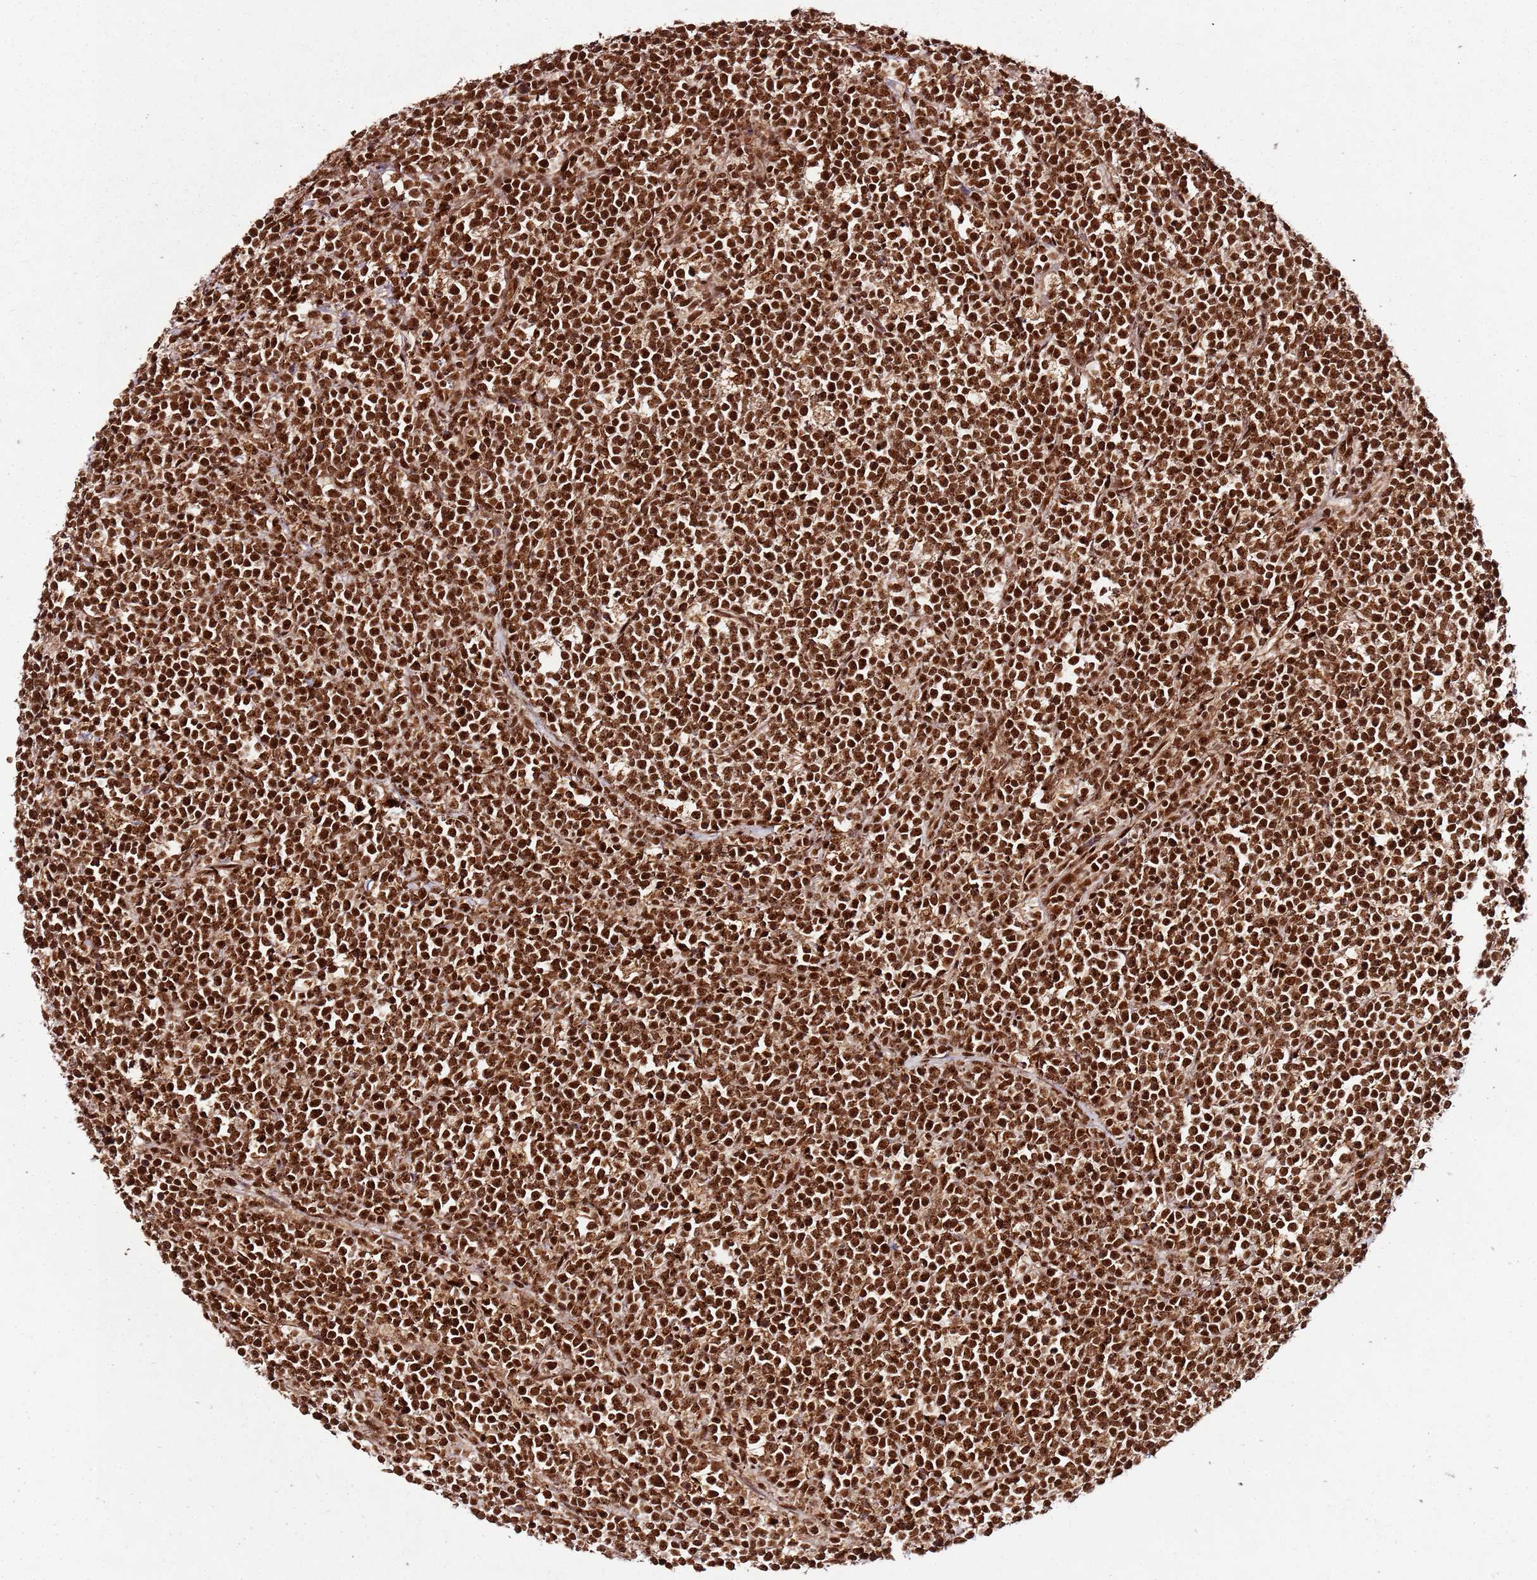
{"staining": {"intensity": "strong", "quantity": ">75%", "location": "nuclear"}, "tissue": "lymphoma", "cell_type": "Tumor cells", "image_type": "cancer", "snomed": [{"axis": "morphology", "description": "Malignant lymphoma, non-Hodgkin's type, High grade"}, {"axis": "topography", "description": "Small intestine"}], "caption": "A brown stain highlights strong nuclear staining of a protein in lymphoma tumor cells. (brown staining indicates protein expression, while blue staining denotes nuclei).", "gene": "XRN2", "patient": {"sex": "male", "age": 8}}